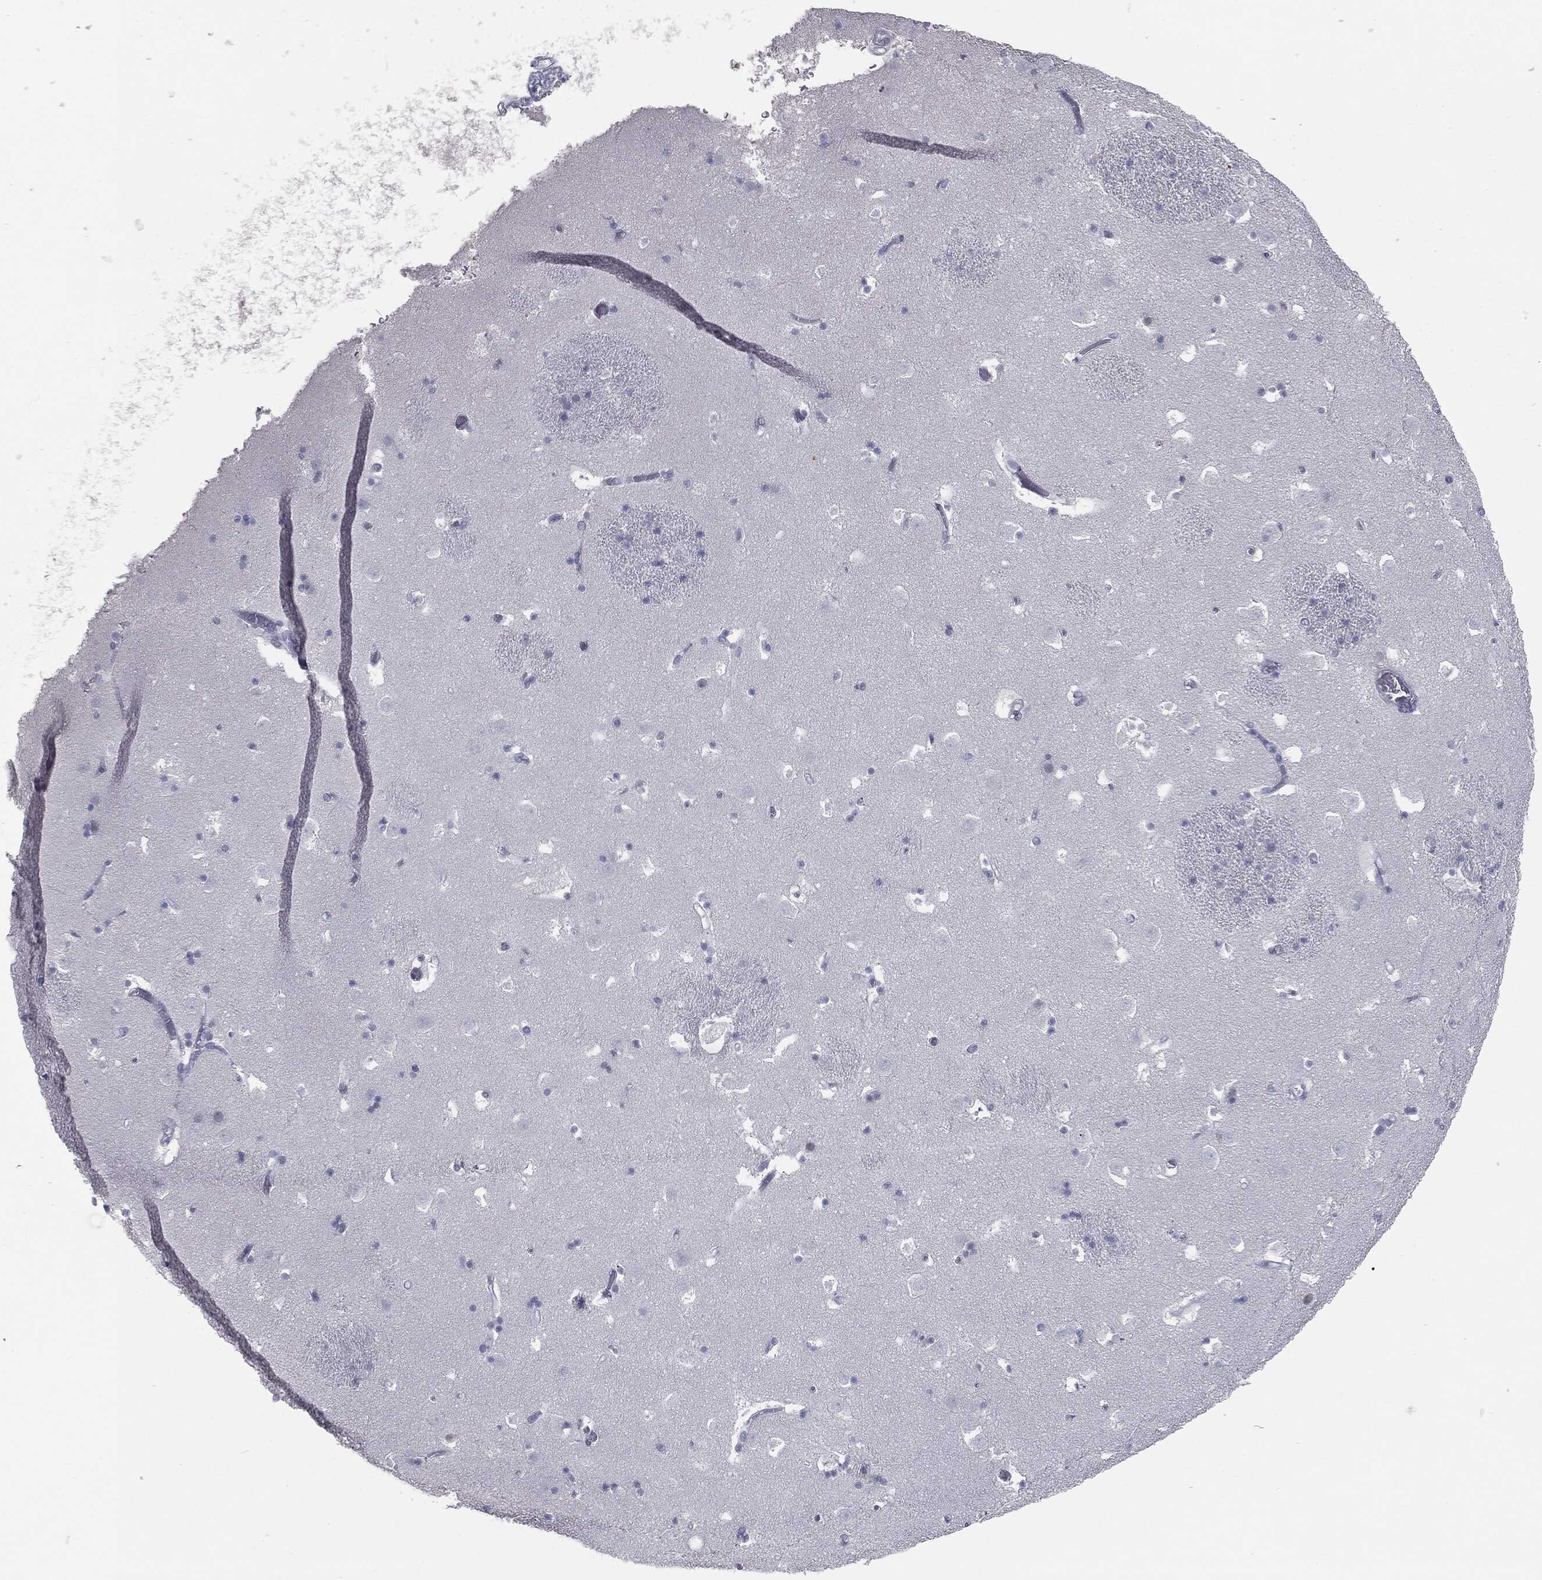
{"staining": {"intensity": "negative", "quantity": "none", "location": "none"}, "tissue": "caudate", "cell_type": "Glial cells", "image_type": "normal", "snomed": [{"axis": "morphology", "description": "Normal tissue, NOS"}, {"axis": "topography", "description": "Lateral ventricle wall"}], "caption": "IHC histopathology image of benign caudate stained for a protein (brown), which reveals no staining in glial cells.", "gene": "PRAME", "patient": {"sex": "female", "age": 42}}